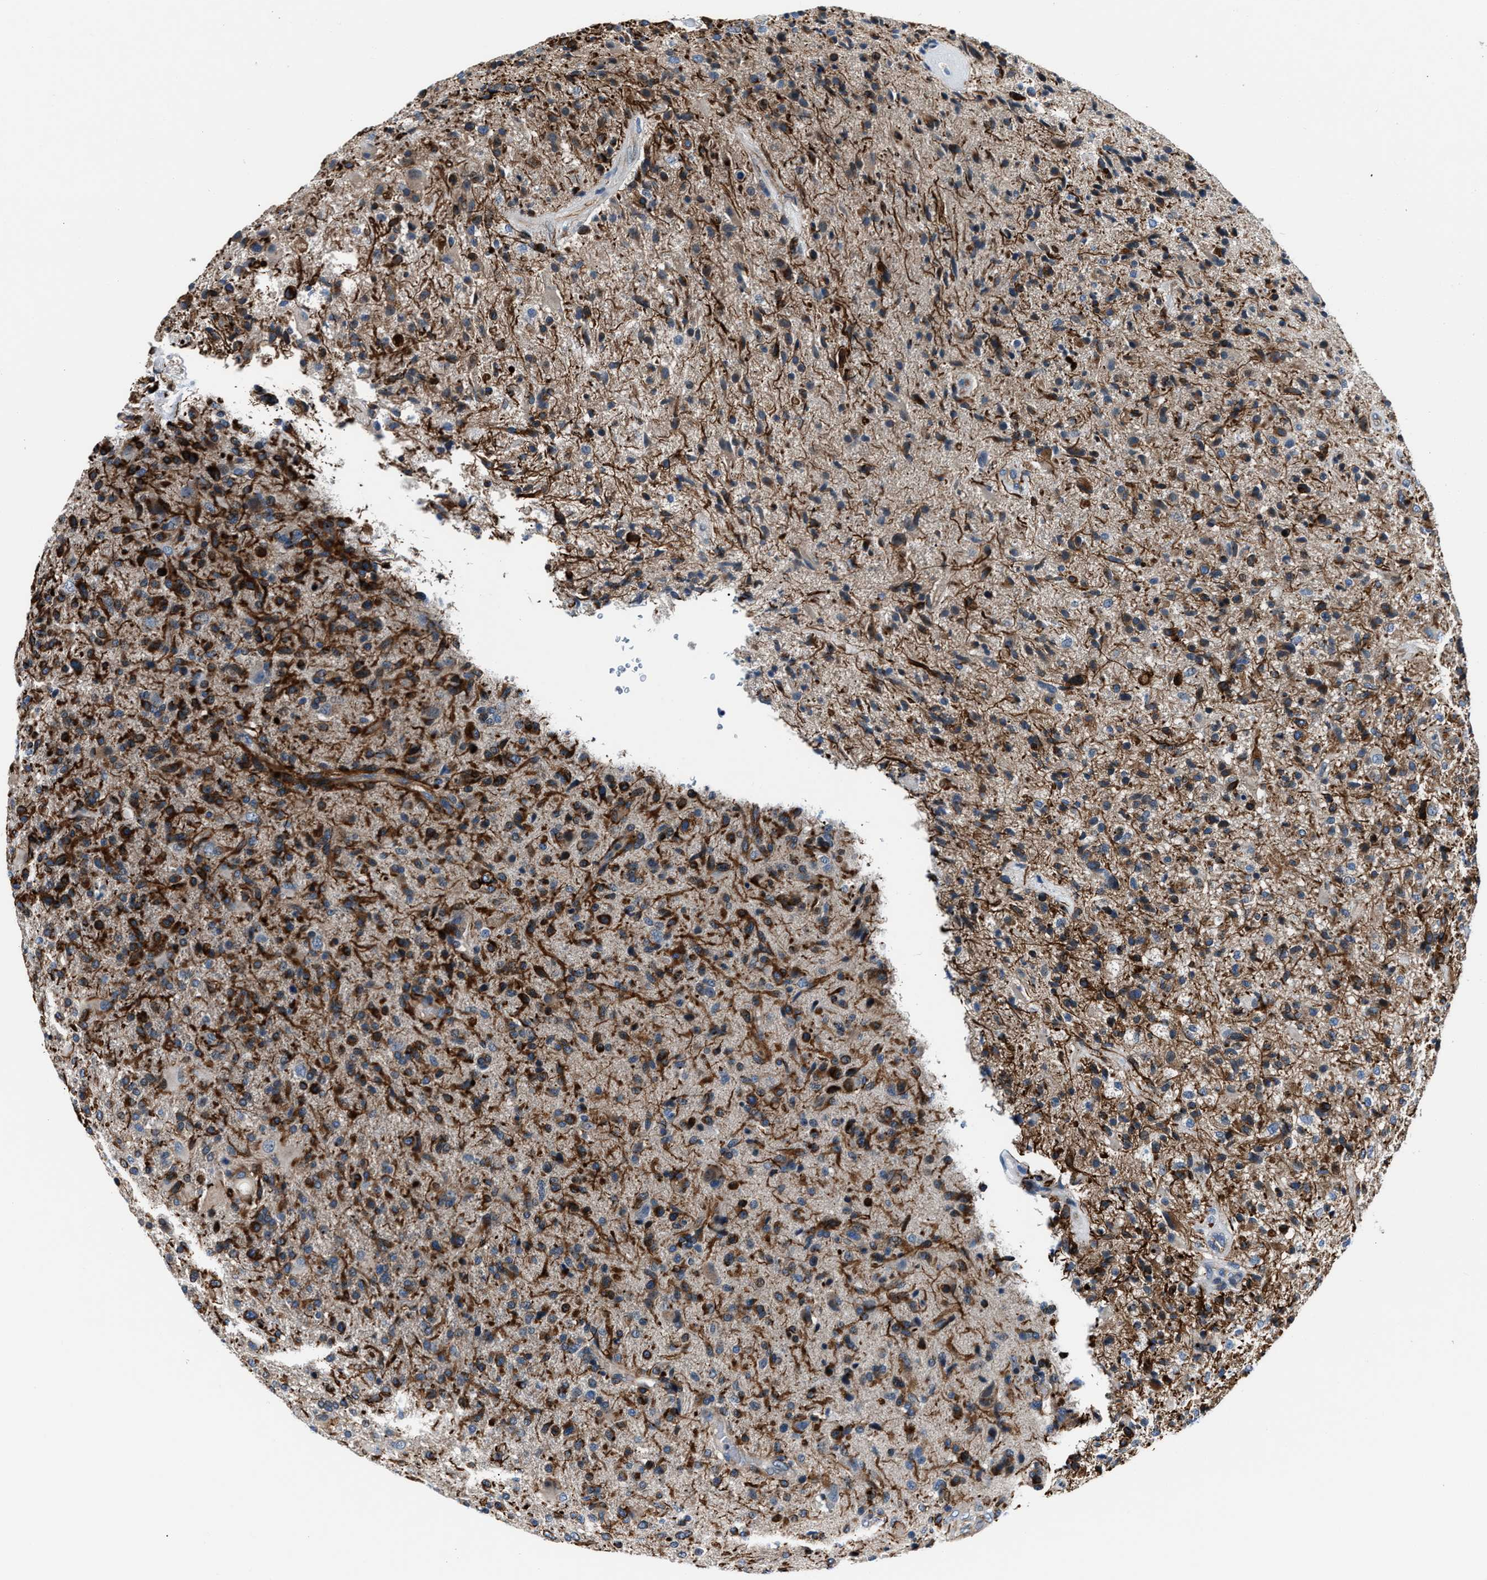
{"staining": {"intensity": "strong", "quantity": ">75%", "location": "cytoplasmic/membranous"}, "tissue": "glioma", "cell_type": "Tumor cells", "image_type": "cancer", "snomed": [{"axis": "morphology", "description": "Glioma, malignant, High grade"}, {"axis": "topography", "description": "Brain"}], "caption": "IHC micrograph of malignant high-grade glioma stained for a protein (brown), which exhibits high levels of strong cytoplasmic/membranous positivity in about >75% of tumor cells.", "gene": "MPDZ", "patient": {"sex": "male", "age": 72}}